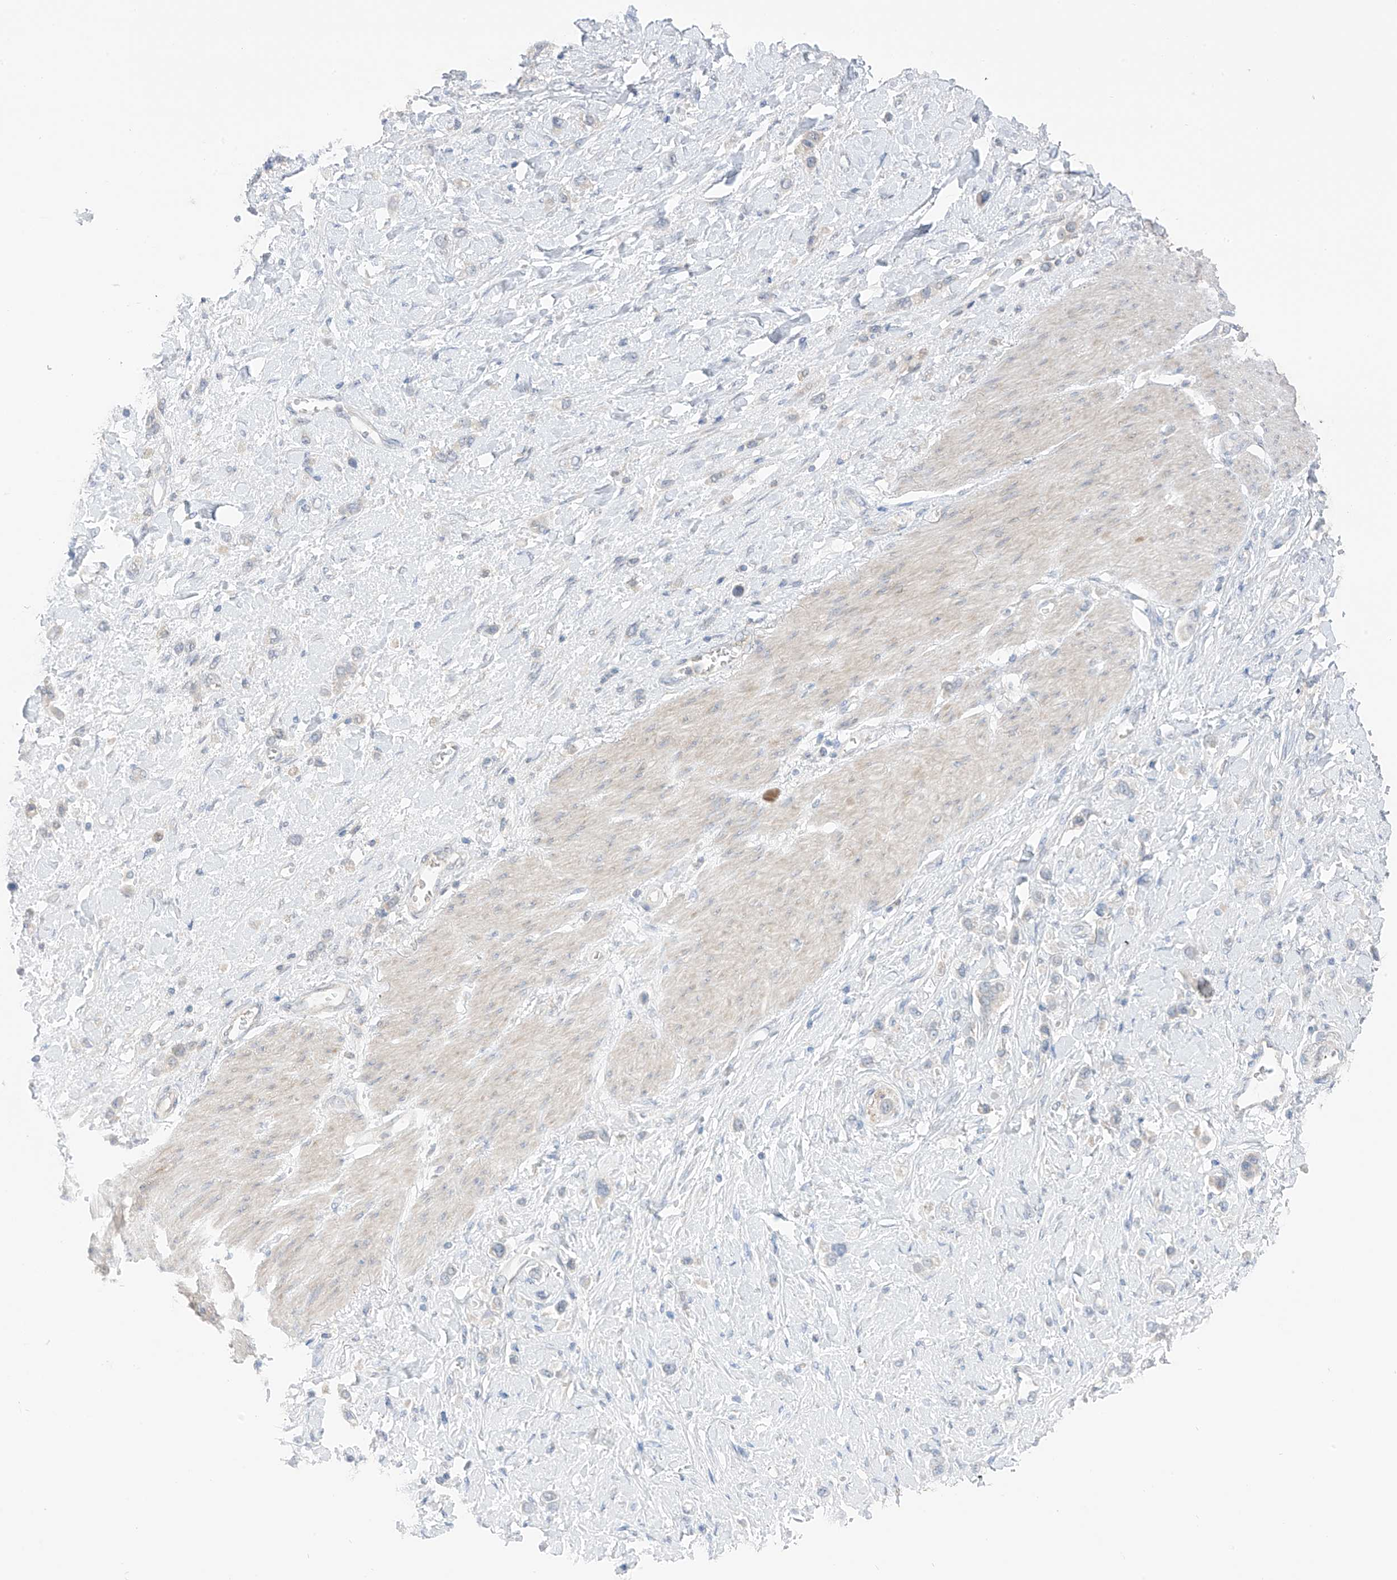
{"staining": {"intensity": "negative", "quantity": "none", "location": "none"}, "tissue": "stomach cancer", "cell_type": "Tumor cells", "image_type": "cancer", "snomed": [{"axis": "morphology", "description": "Normal tissue, NOS"}, {"axis": "morphology", "description": "Adenocarcinoma, NOS"}, {"axis": "topography", "description": "Stomach, upper"}, {"axis": "topography", "description": "Stomach"}], "caption": "Immunohistochemistry image of human stomach adenocarcinoma stained for a protein (brown), which demonstrates no expression in tumor cells. (DAB (3,3'-diaminobenzidine) immunohistochemistry with hematoxylin counter stain).", "gene": "NALCN", "patient": {"sex": "female", "age": 65}}